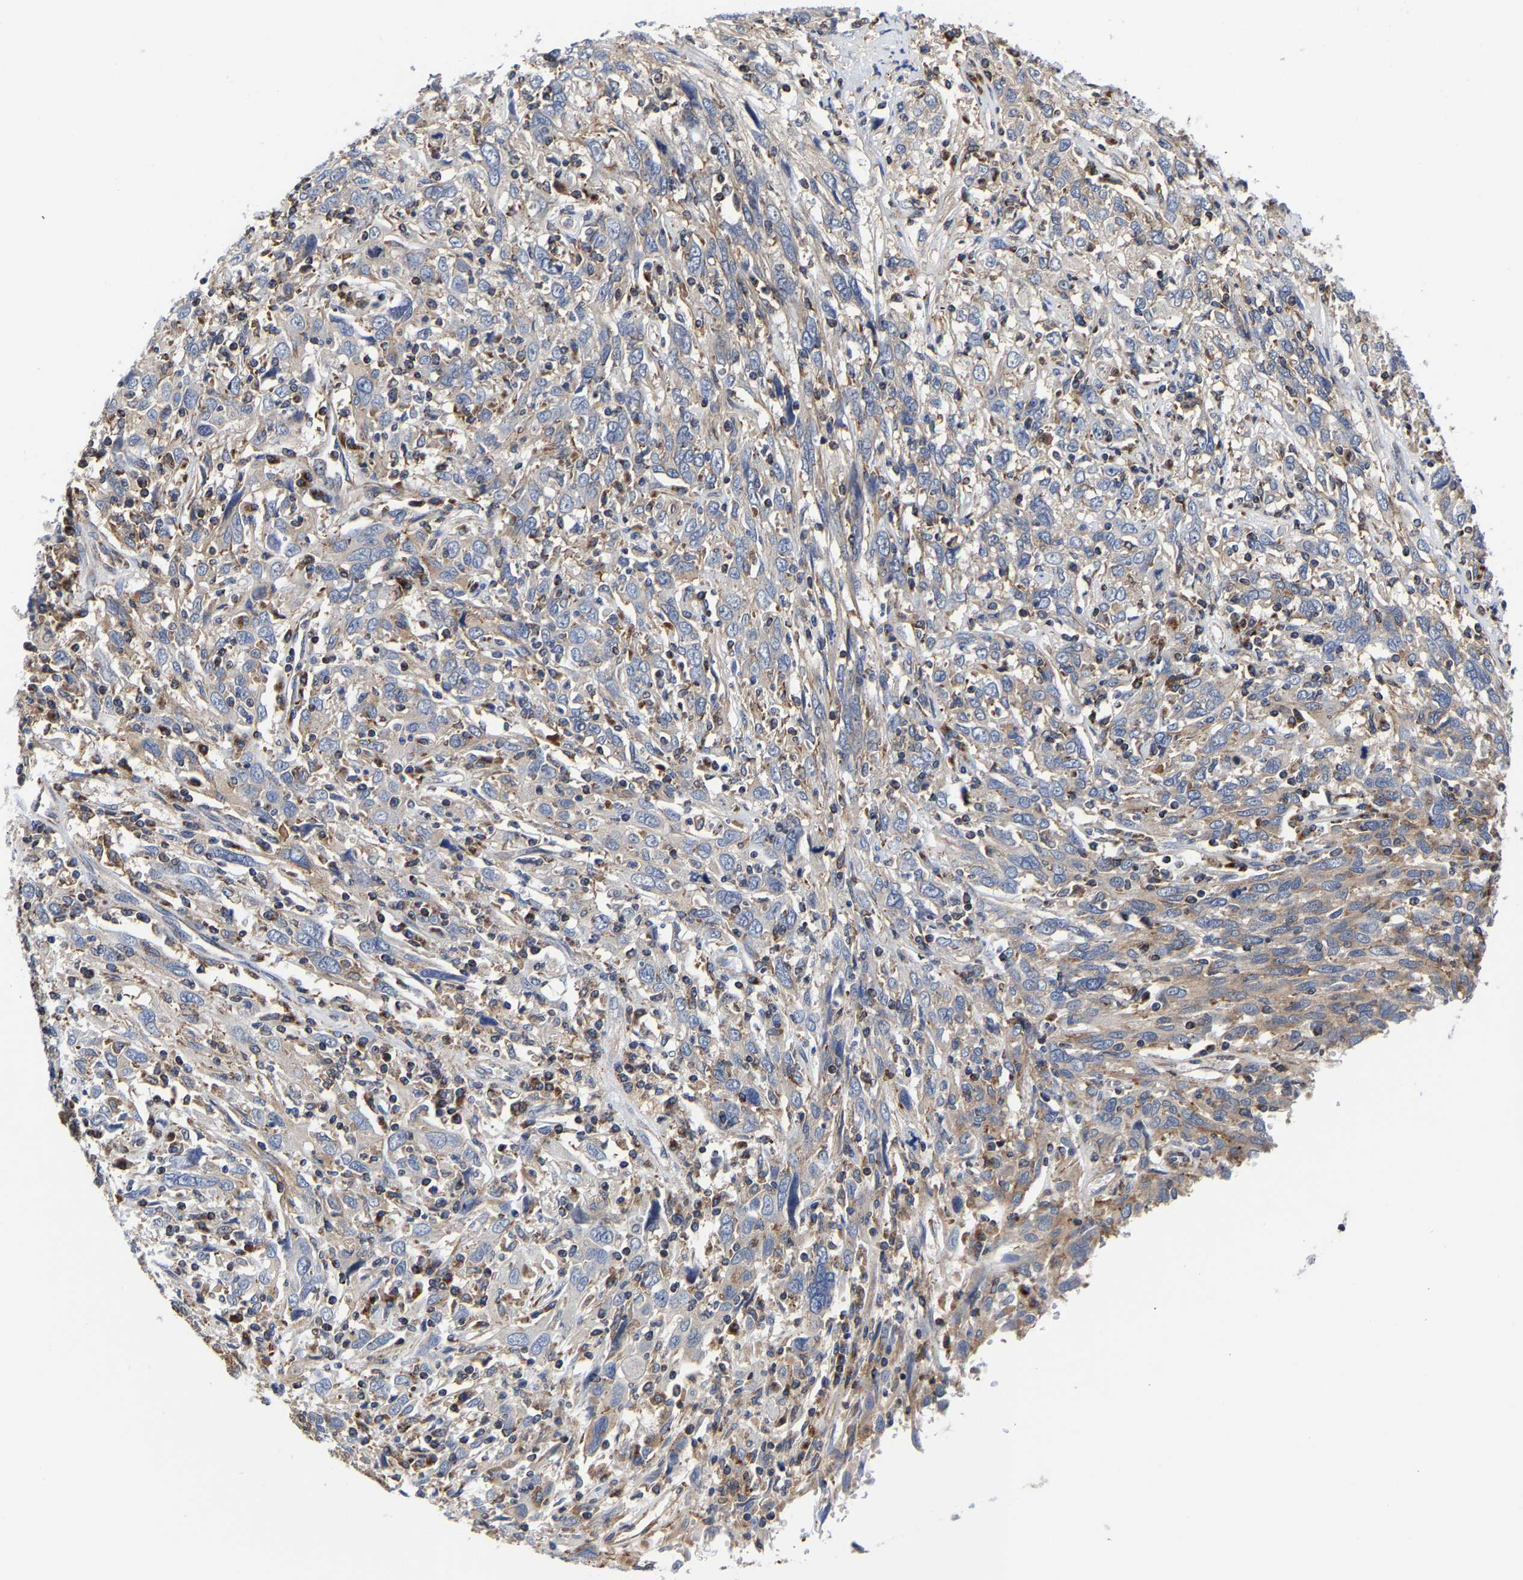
{"staining": {"intensity": "negative", "quantity": "none", "location": "none"}, "tissue": "cervical cancer", "cell_type": "Tumor cells", "image_type": "cancer", "snomed": [{"axis": "morphology", "description": "Squamous cell carcinoma, NOS"}, {"axis": "topography", "description": "Cervix"}], "caption": "Human cervical cancer (squamous cell carcinoma) stained for a protein using IHC demonstrates no staining in tumor cells.", "gene": "PFKFB3", "patient": {"sex": "female", "age": 46}}